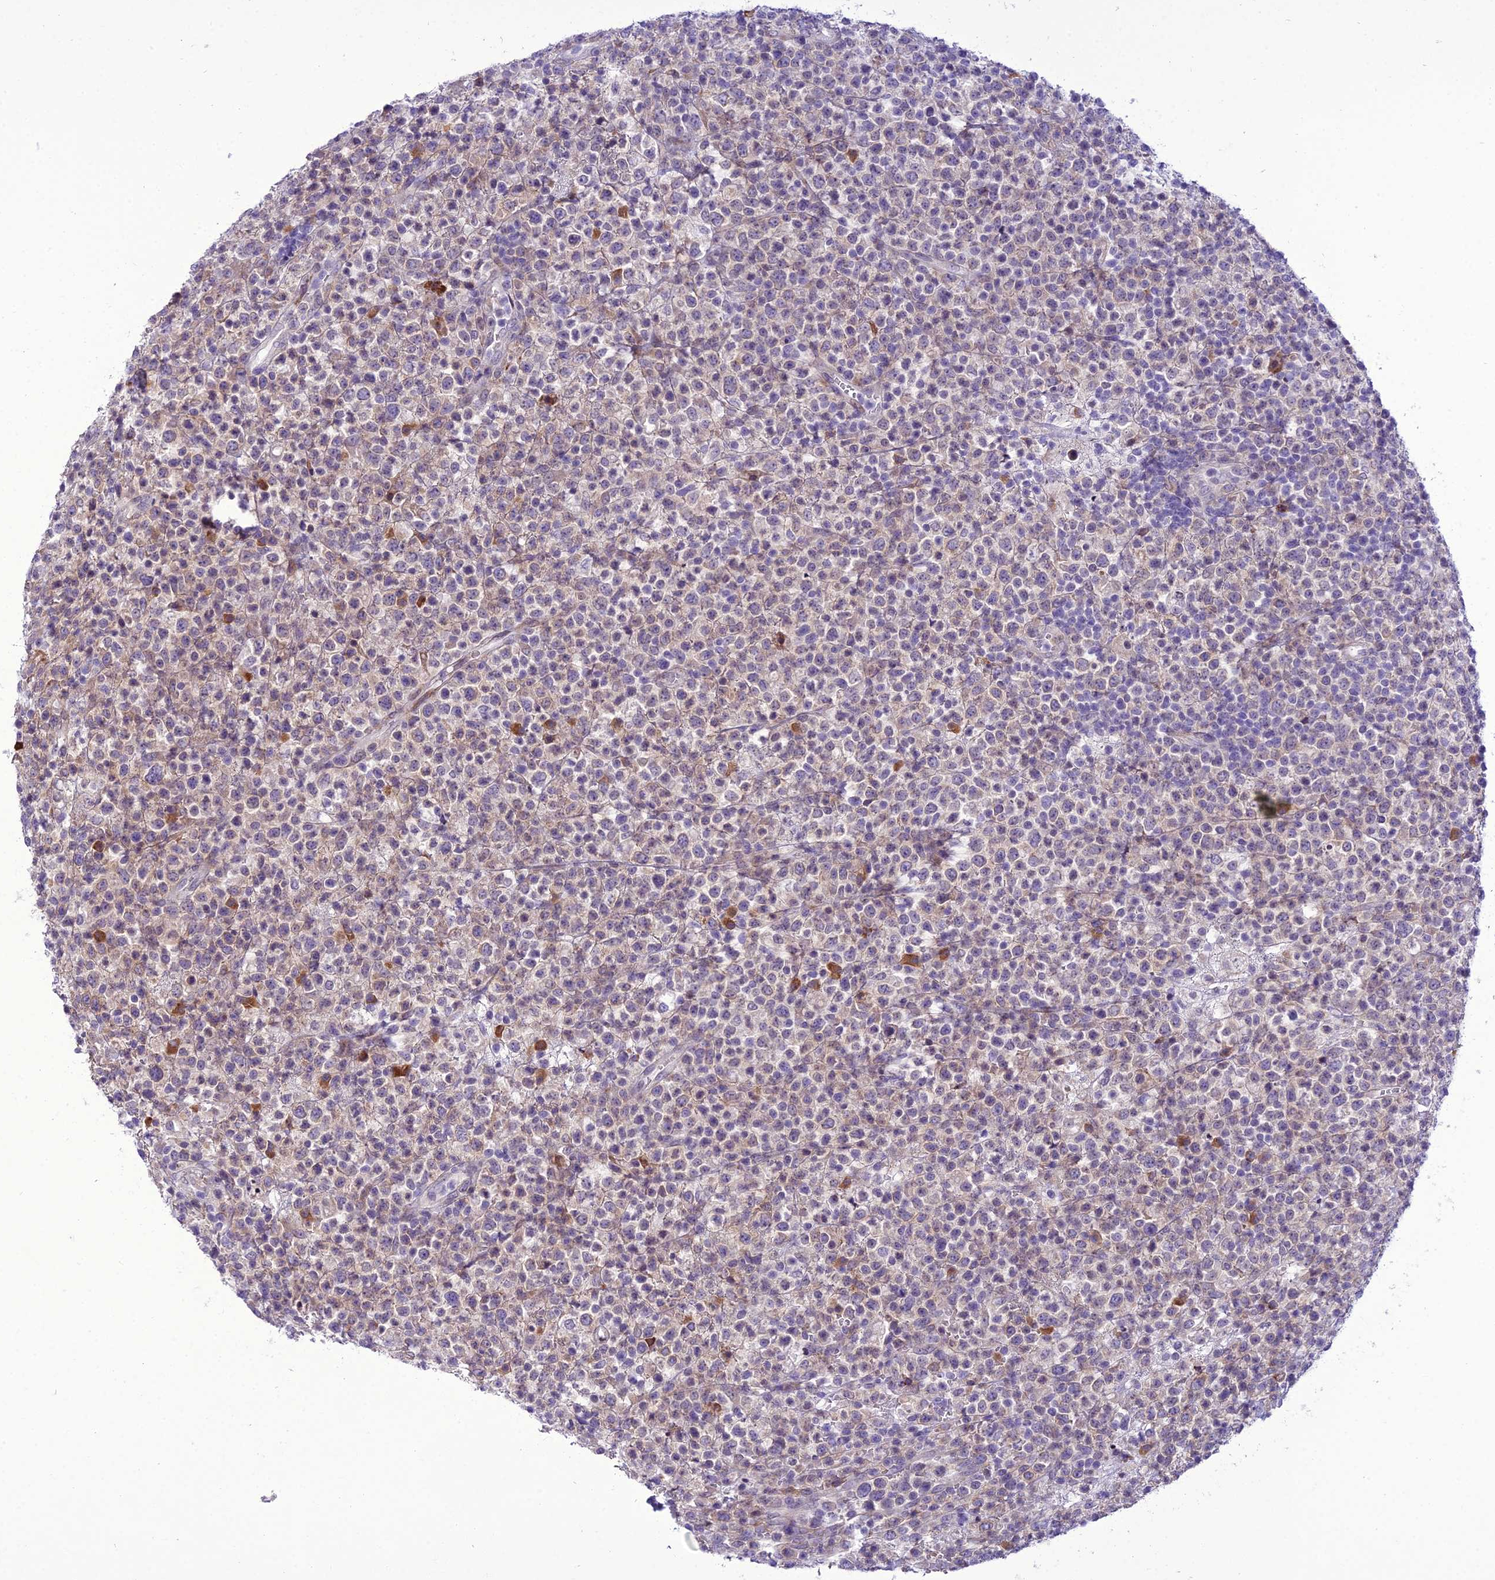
{"staining": {"intensity": "negative", "quantity": "none", "location": "none"}, "tissue": "lymphoma", "cell_type": "Tumor cells", "image_type": "cancer", "snomed": [{"axis": "morphology", "description": "Malignant lymphoma, non-Hodgkin's type, High grade"}, {"axis": "topography", "description": "Colon"}], "caption": "The photomicrograph shows no staining of tumor cells in lymphoma.", "gene": "NEURL2", "patient": {"sex": "female", "age": 53}}